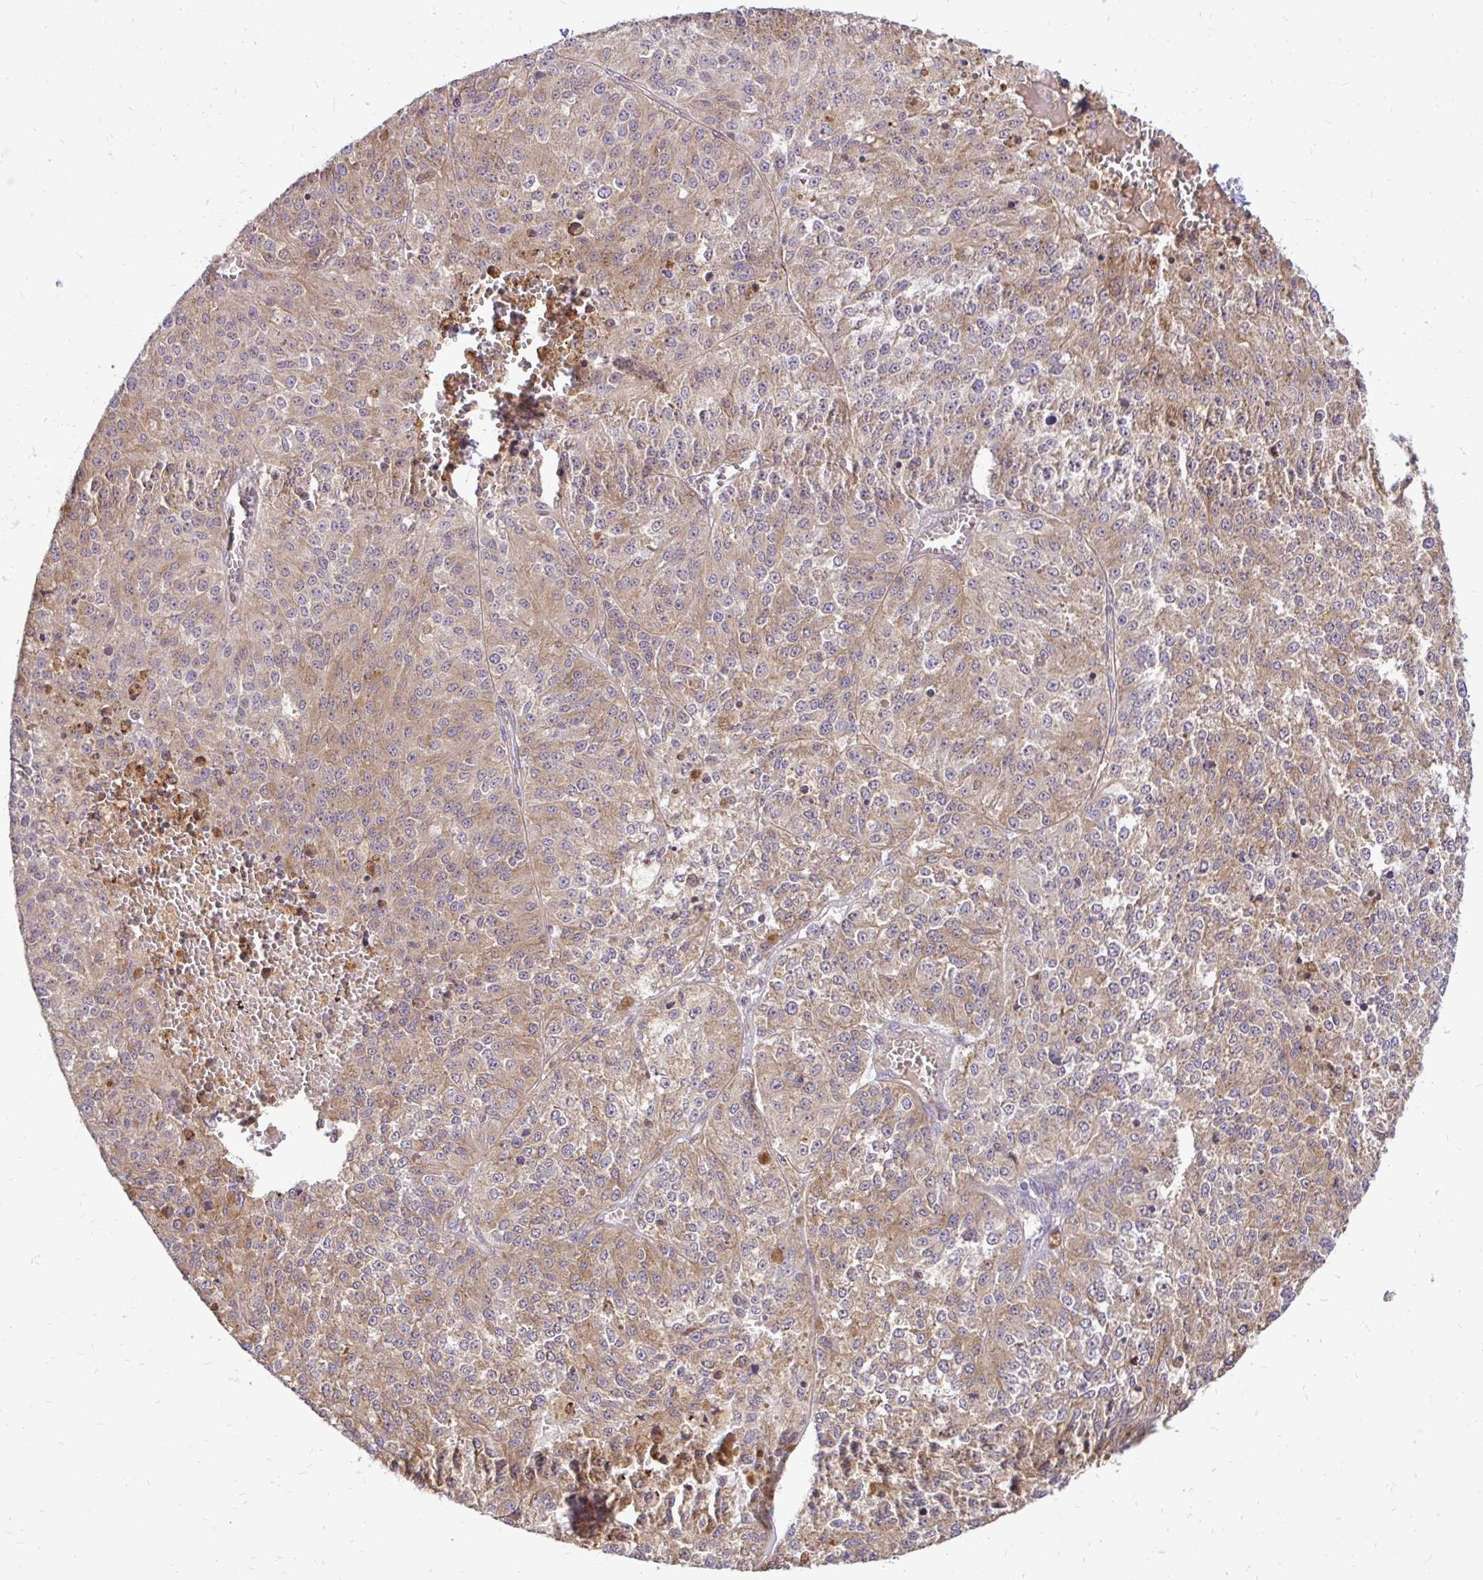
{"staining": {"intensity": "moderate", "quantity": ">75%", "location": "cytoplasmic/membranous"}, "tissue": "melanoma", "cell_type": "Tumor cells", "image_type": "cancer", "snomed": [{"axis": "morphology", "description": "Malignant melanoma, Metastatic site"}, {"axis": "topography", "description": "Lymph node"}], "caption": "Melanoma stained for a protein displays moderate cytoplasmic/membranous positivity in tumor cells. (brown staining indicates protein expression, while blue staining denotes nuclei).", "gene": "NAALAD2", "patient": {"sex": "female", "age": 64}}